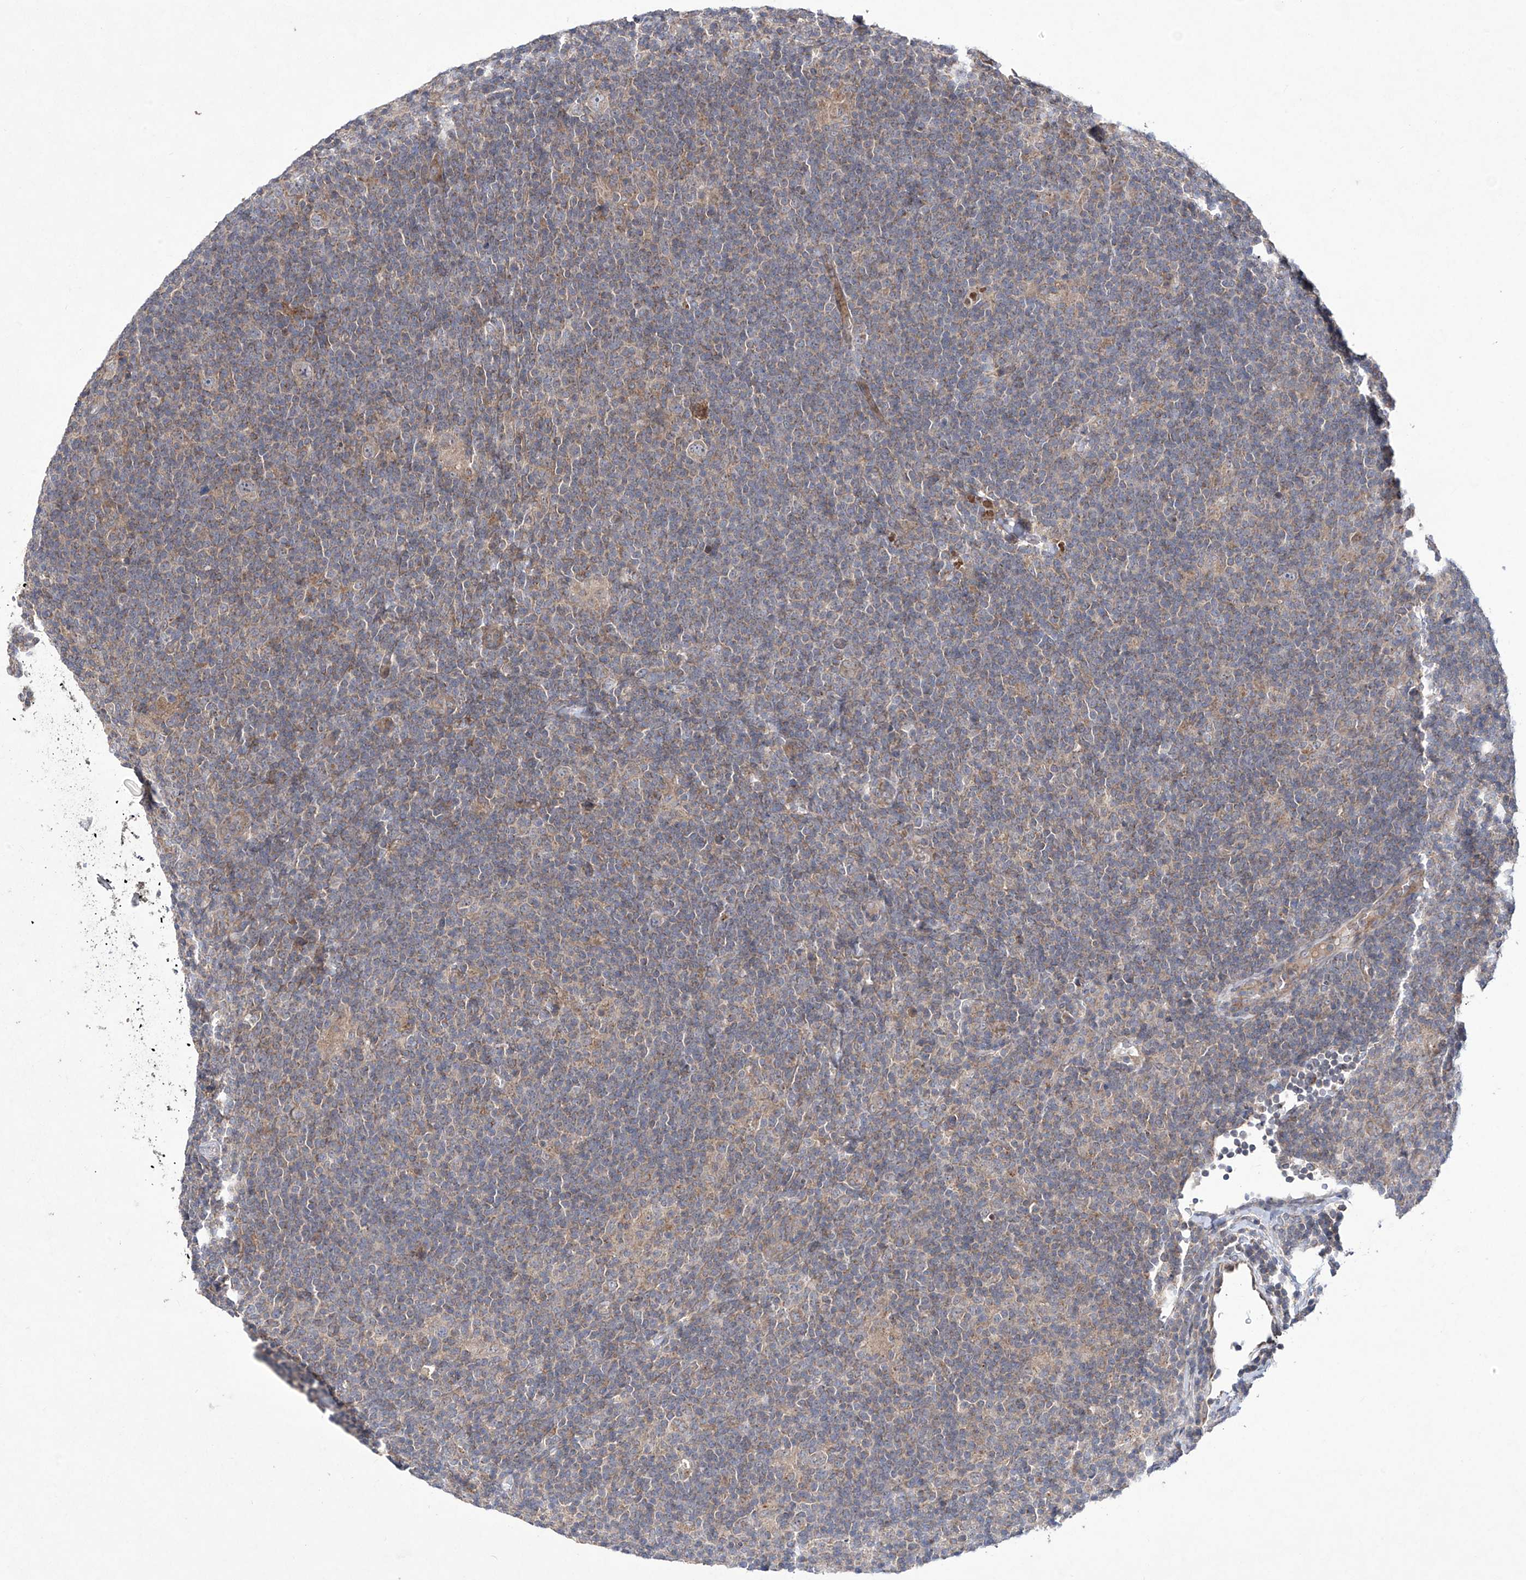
{"staining": {"intensity": "negative", "quantity": "none", "location": "none"}, "tissue": "lymphoma", "cell_type": "Tumor cells", "image_type": "cancer", "snomed": [{"axis": "morphology", "description": "Hodgkin's disease, NOS"}, {"axis": "topography", "description": "Lymph node"}], "caption": "There is no significant staining in tumor cells of Hodgkin's disease.", "gene": "TRIM60", "patient": {"sex": "female", "age": 57}}